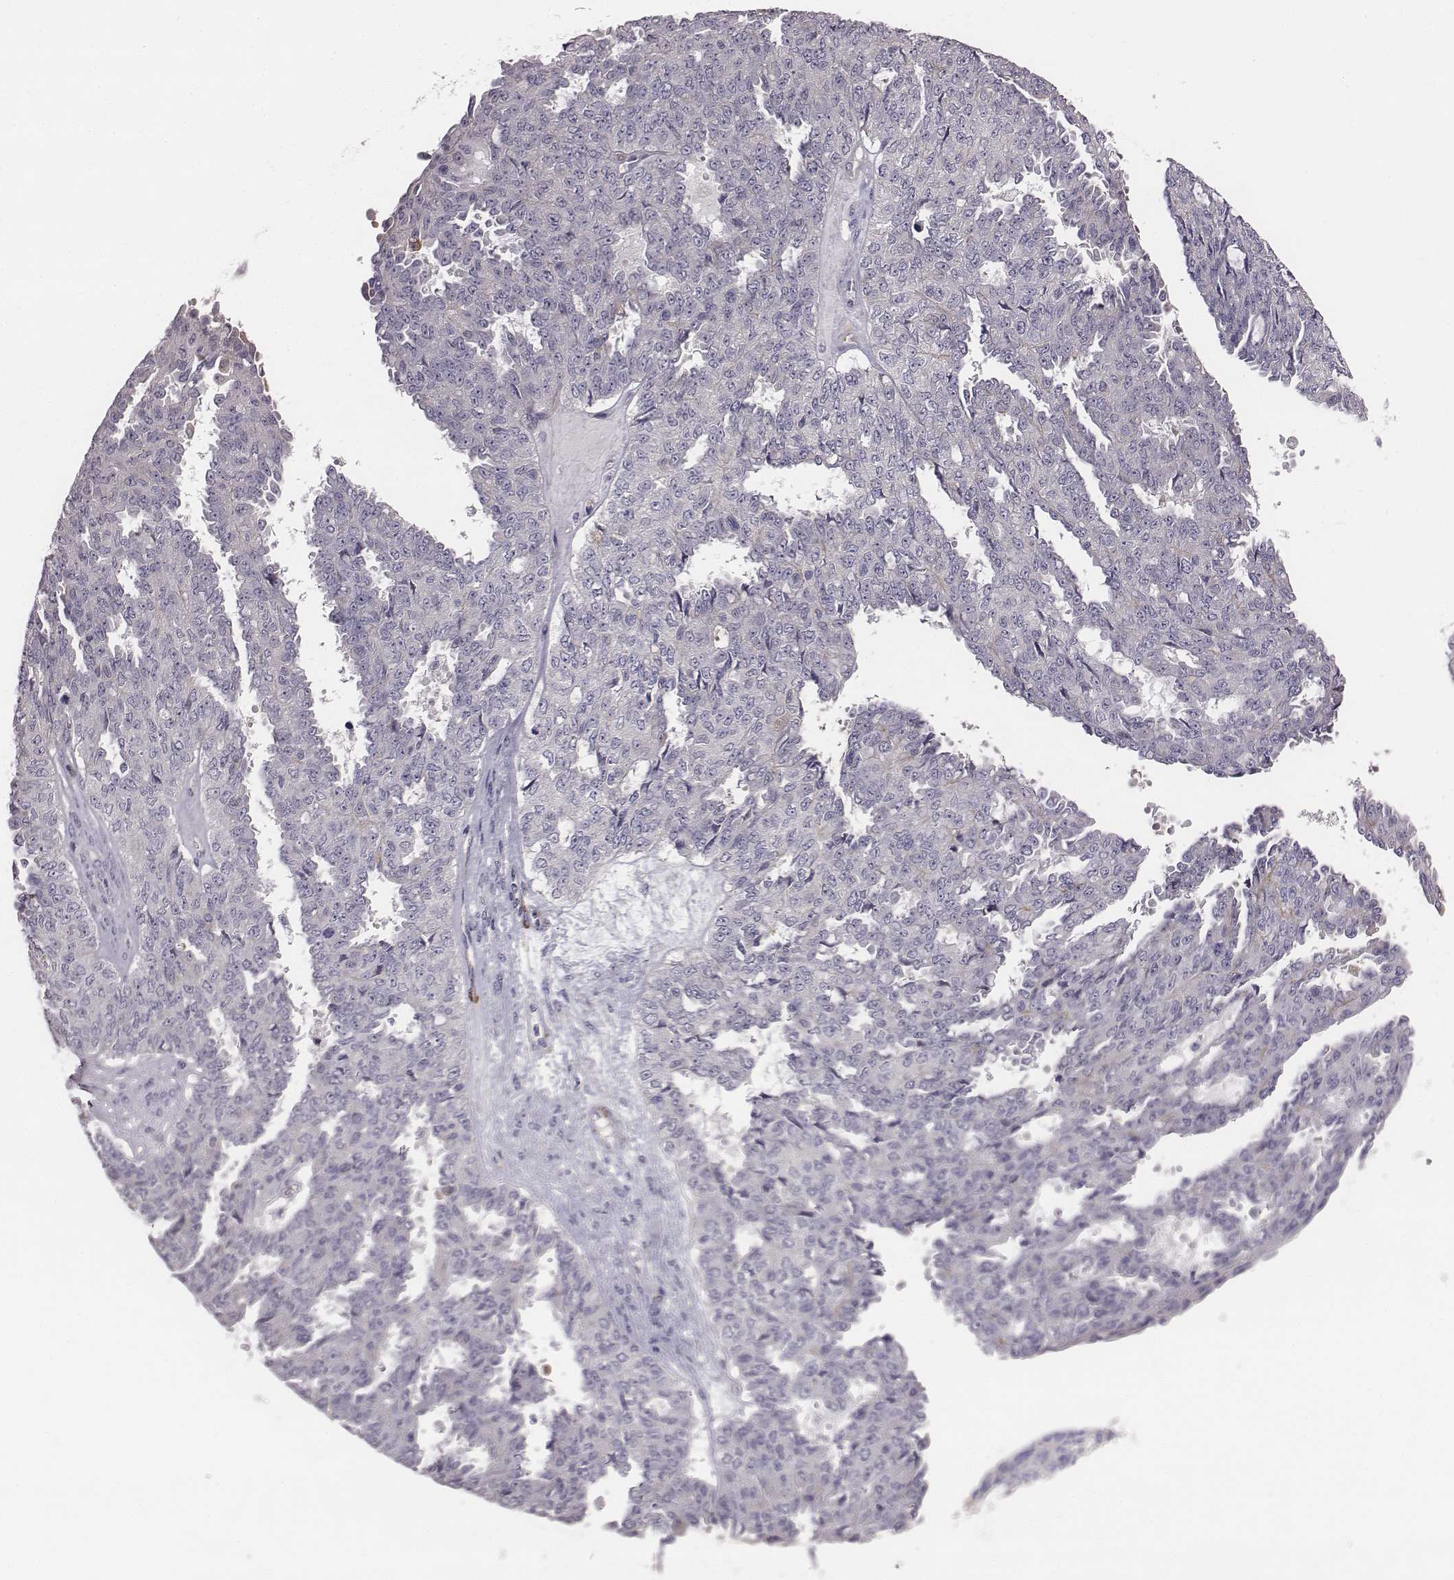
{"staining": {"intensity": "negative", "quantity": "none", "location": "none"}, "tissue": "ovarian cancer", "cell_type": "Tumor cells", "image_type": "cancer", "snomed": [{"axis": "morphology", "description": "Cystadenocarcinoma, serous, NOS"}, {"axis": "topography", "description": "Ovary"}], "caption": "An immunohistochemistry (IHC) image of serous cystadenocarcinoma (ovarian) is shown. There is no staining in tumor cells of serous cystadenocarcinoma (ovarian).", "gene": "PRKCZ", "patient": {"sex": "female", "age": 71}}